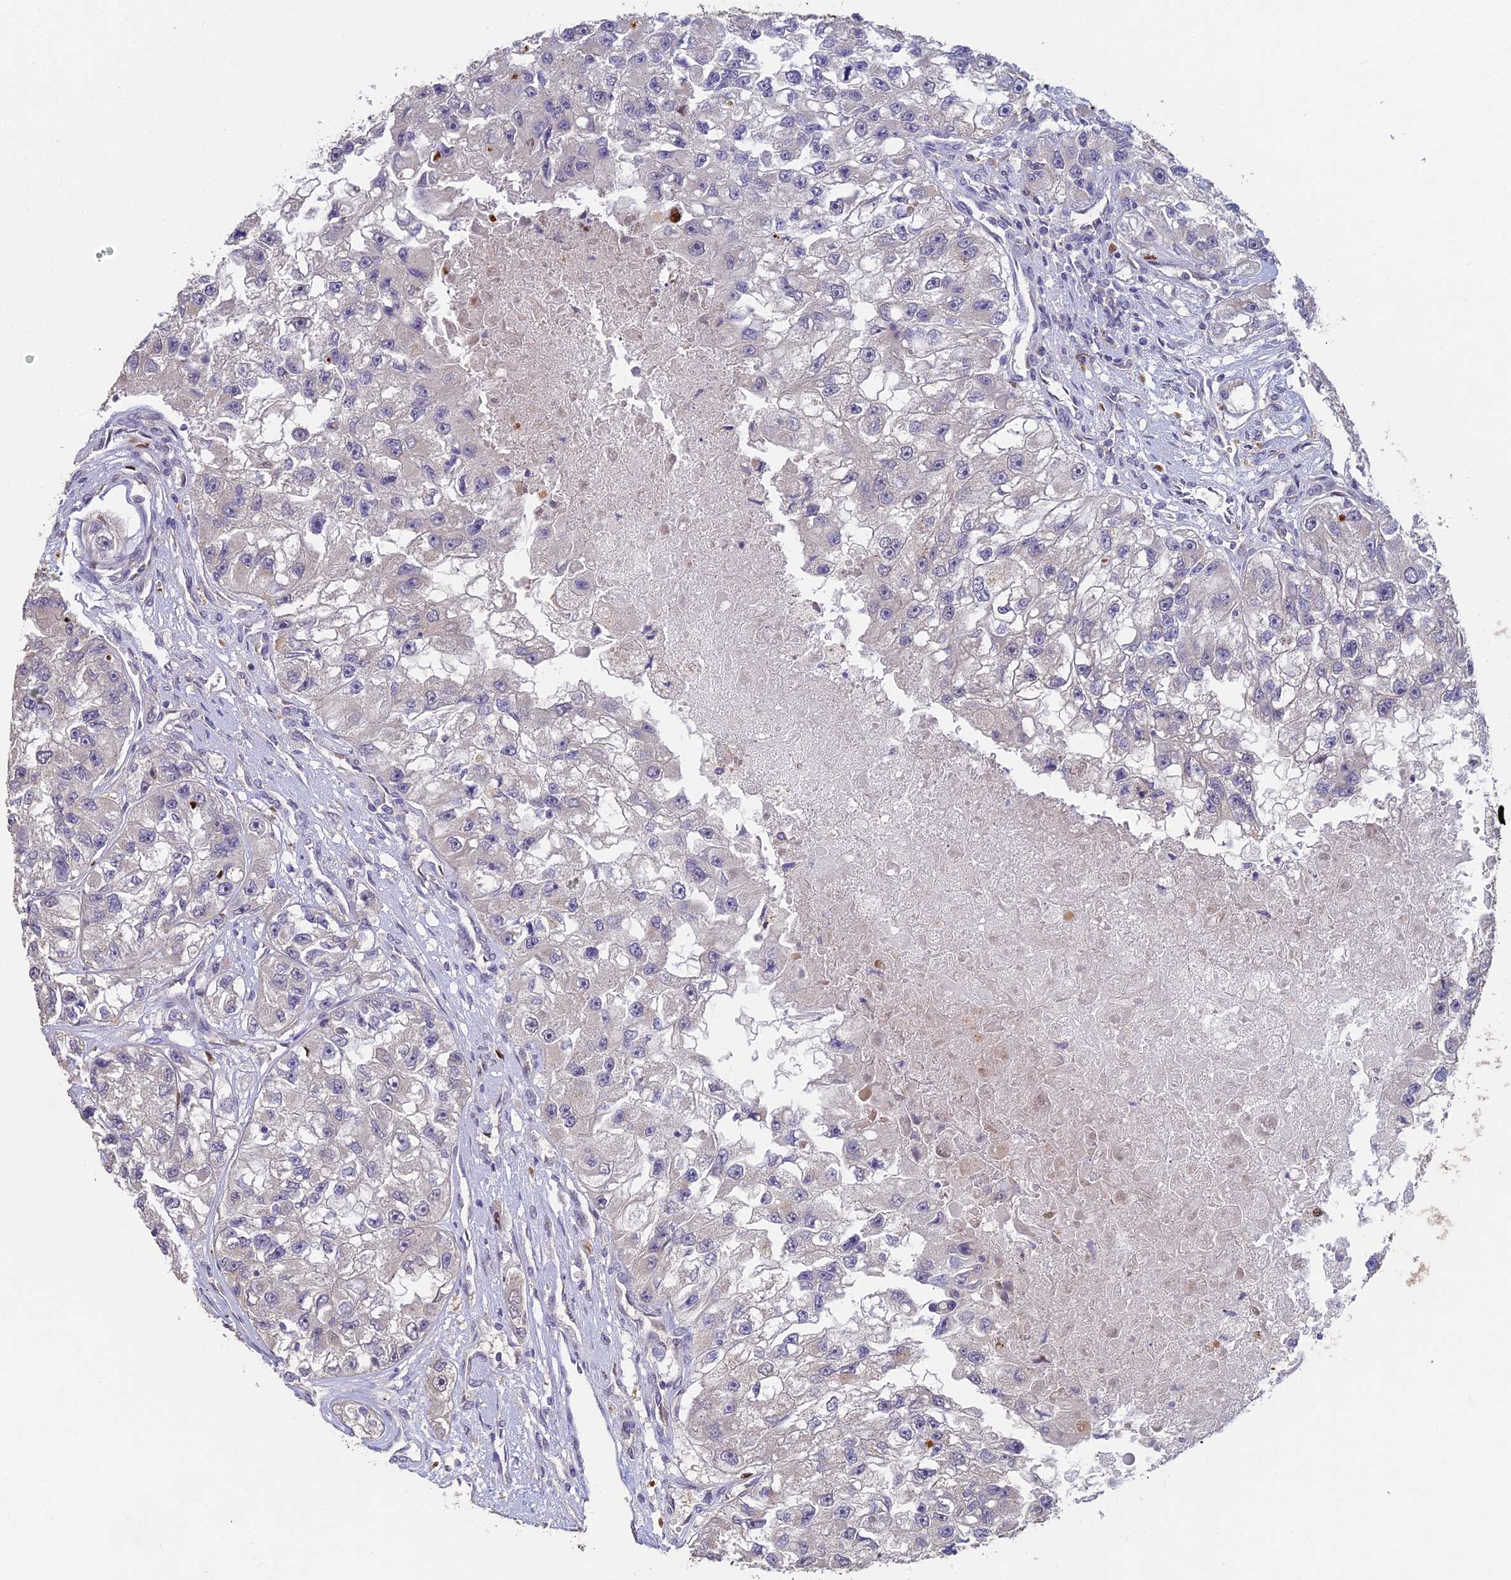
{"staining": {"intensity": "negative", "quantity": "none", "location": "none"}, "tissue": "renal cancer", "cell_type": "Tumor cells", "image_type": "cancer", "snomed": [{"axis": "morphology", "description": "Adenocarcinoma, NOS"}, {"axis": "topography", "description": "Kidney"}], "caption": "Tumor cells show no significant expression in renal adenocarcinoma. (Brightfield microscopy of DAB (3,3'-diaminobenzidine) IHC at high magnification).", "gene": "ABHD17A", "patient": {"sex": "male", "age": 63}}